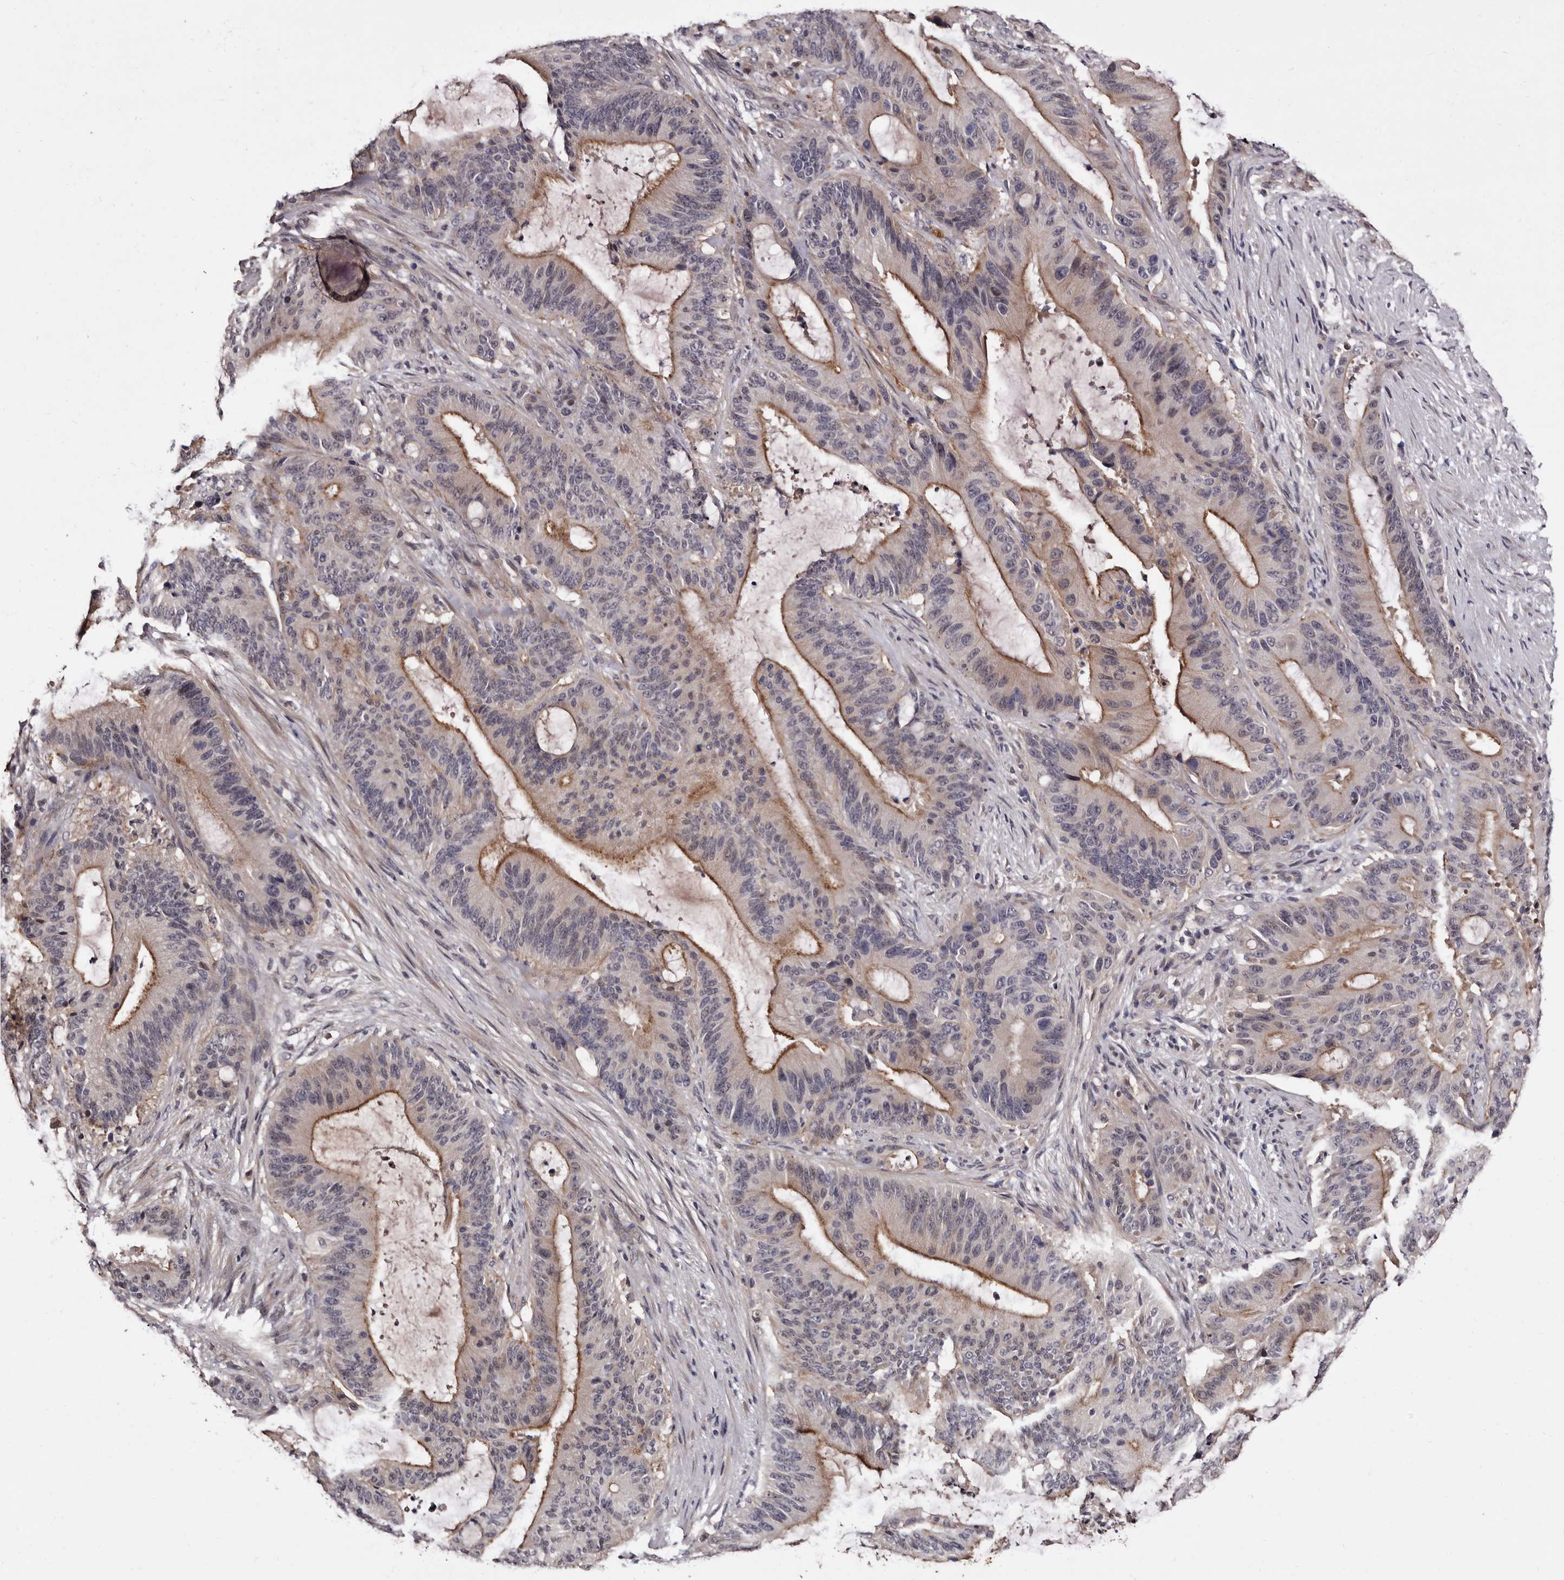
{"staining": {"intensity": "moderate", "quantity": "25%-75%", "location": "cytoplasmic/membranous"}, "tissue": "liver cancer", "cell_type": "Tumor cells", "image_type": "cancer", "snomed": [{"axis": "morphology", "description": "Normal tissue, NOS"}, {"axis": "morphology", "description": "Cholangiocarcinoma"}, {"axis": "topography", "description": "Liver"}, {"axis": "topography", "description": "Peripheral nerve tissue"}], "caption": "Immunohistochemical staining of human liver cancer reveals moderate cytoplasmic/membranous protein expression in approximately 25%-75% of tumor cells.", "gene": "LANCL2", "patient": {"sex": "female", "age": 73}}